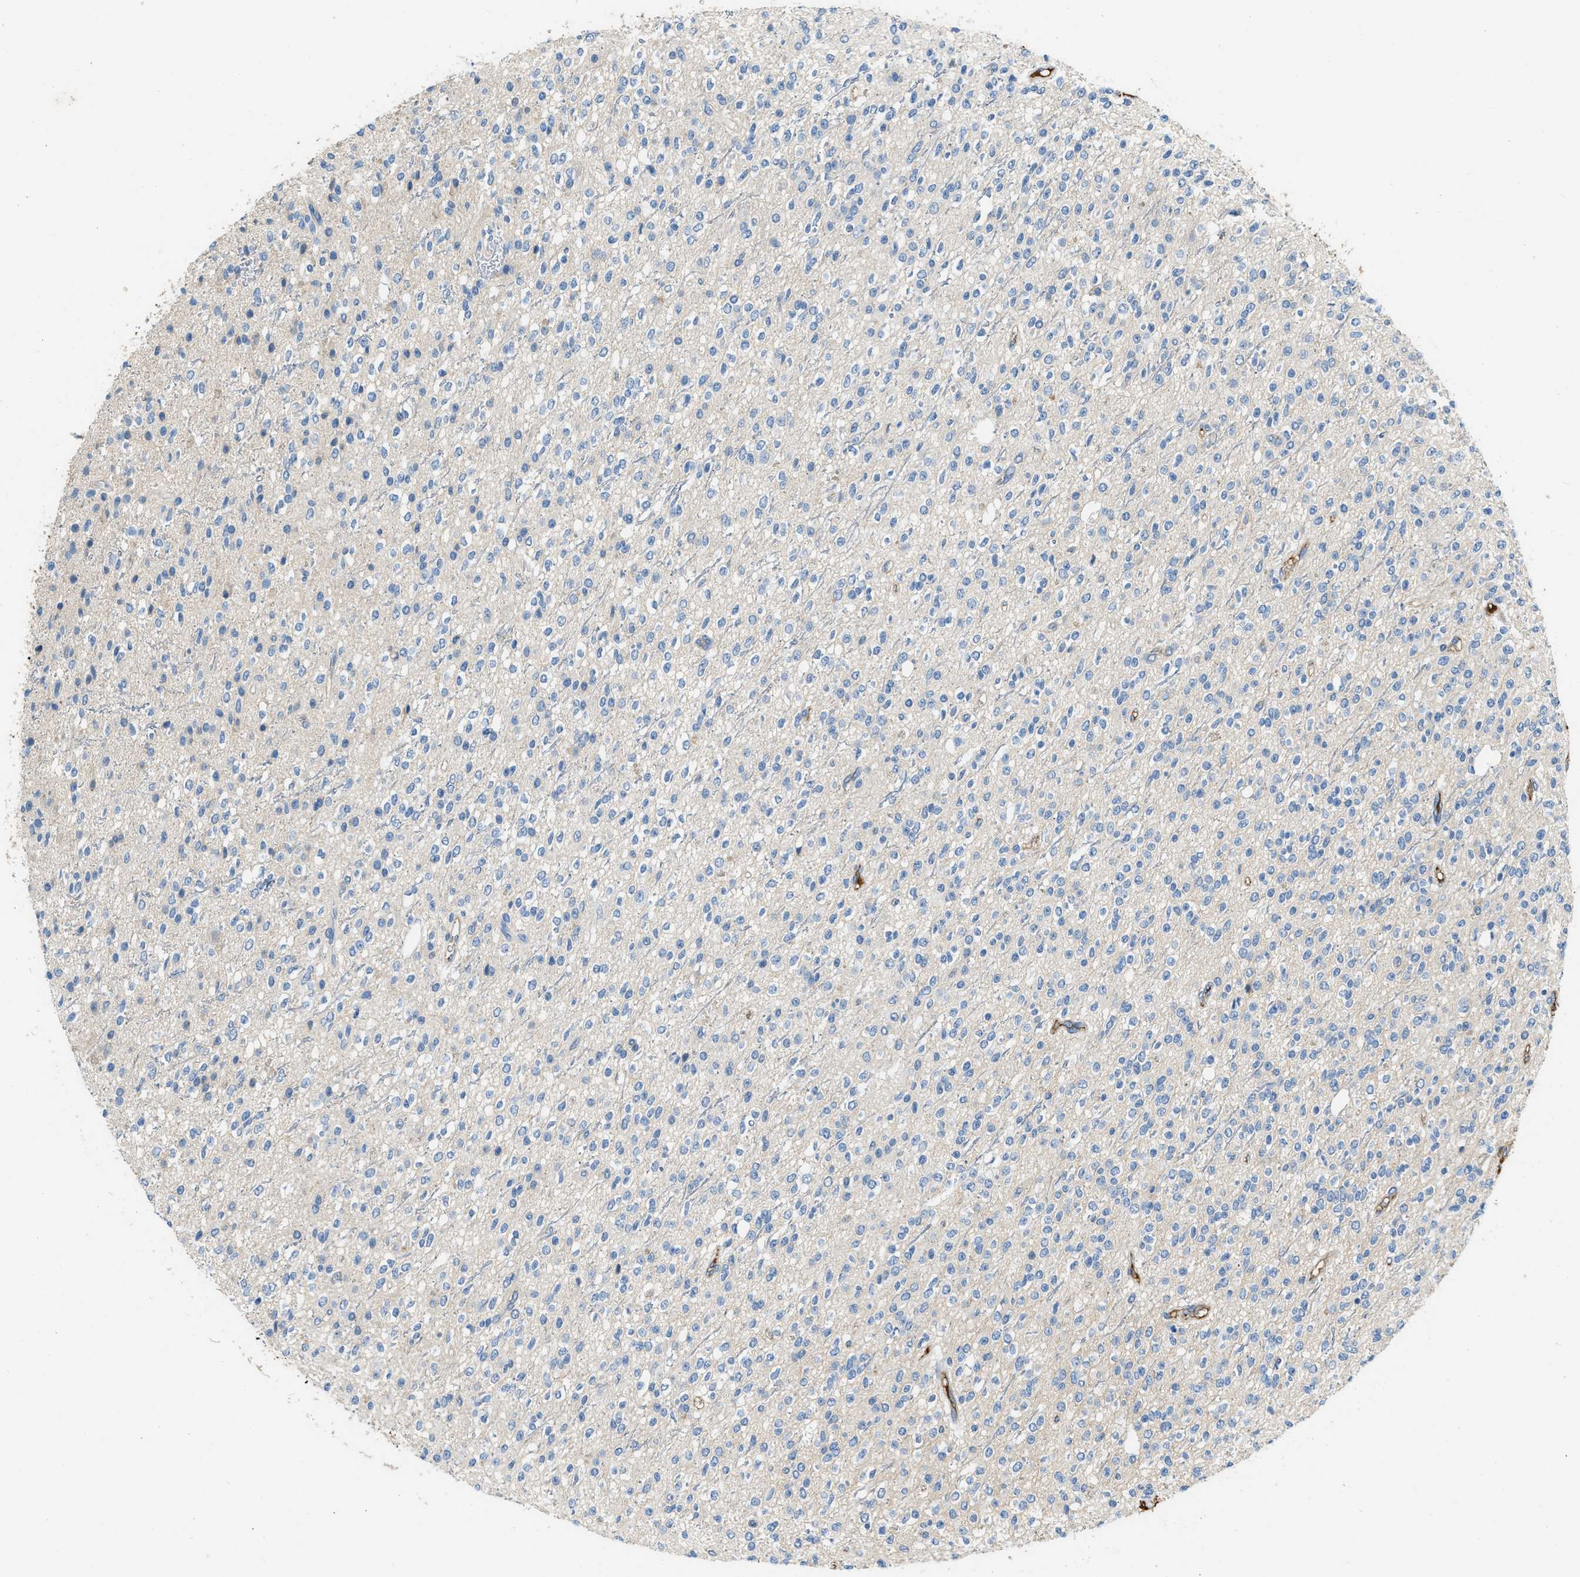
{"staining": {"intensity": "negative", "quantity": "none", "location": "none"}, "tissue": "glioma", "cell_type": "Tumor cells", "image_type": "cancer", "snomed": [{"axis": "morphology", "description": "Glioma, malignant, High grade"}, {"axis": "topography", "description": "Brain"}], "caption": "Immunohistochemical staining of malignant high-grade glioma displays no significant expression in tumor cells. (DAB (3,3'-diaminobenzidine) immunohistochemistry (IHC) with hematoxylin counter stain).", "gene": "STC1", "patient": {"sex": "male", "age": 34}}